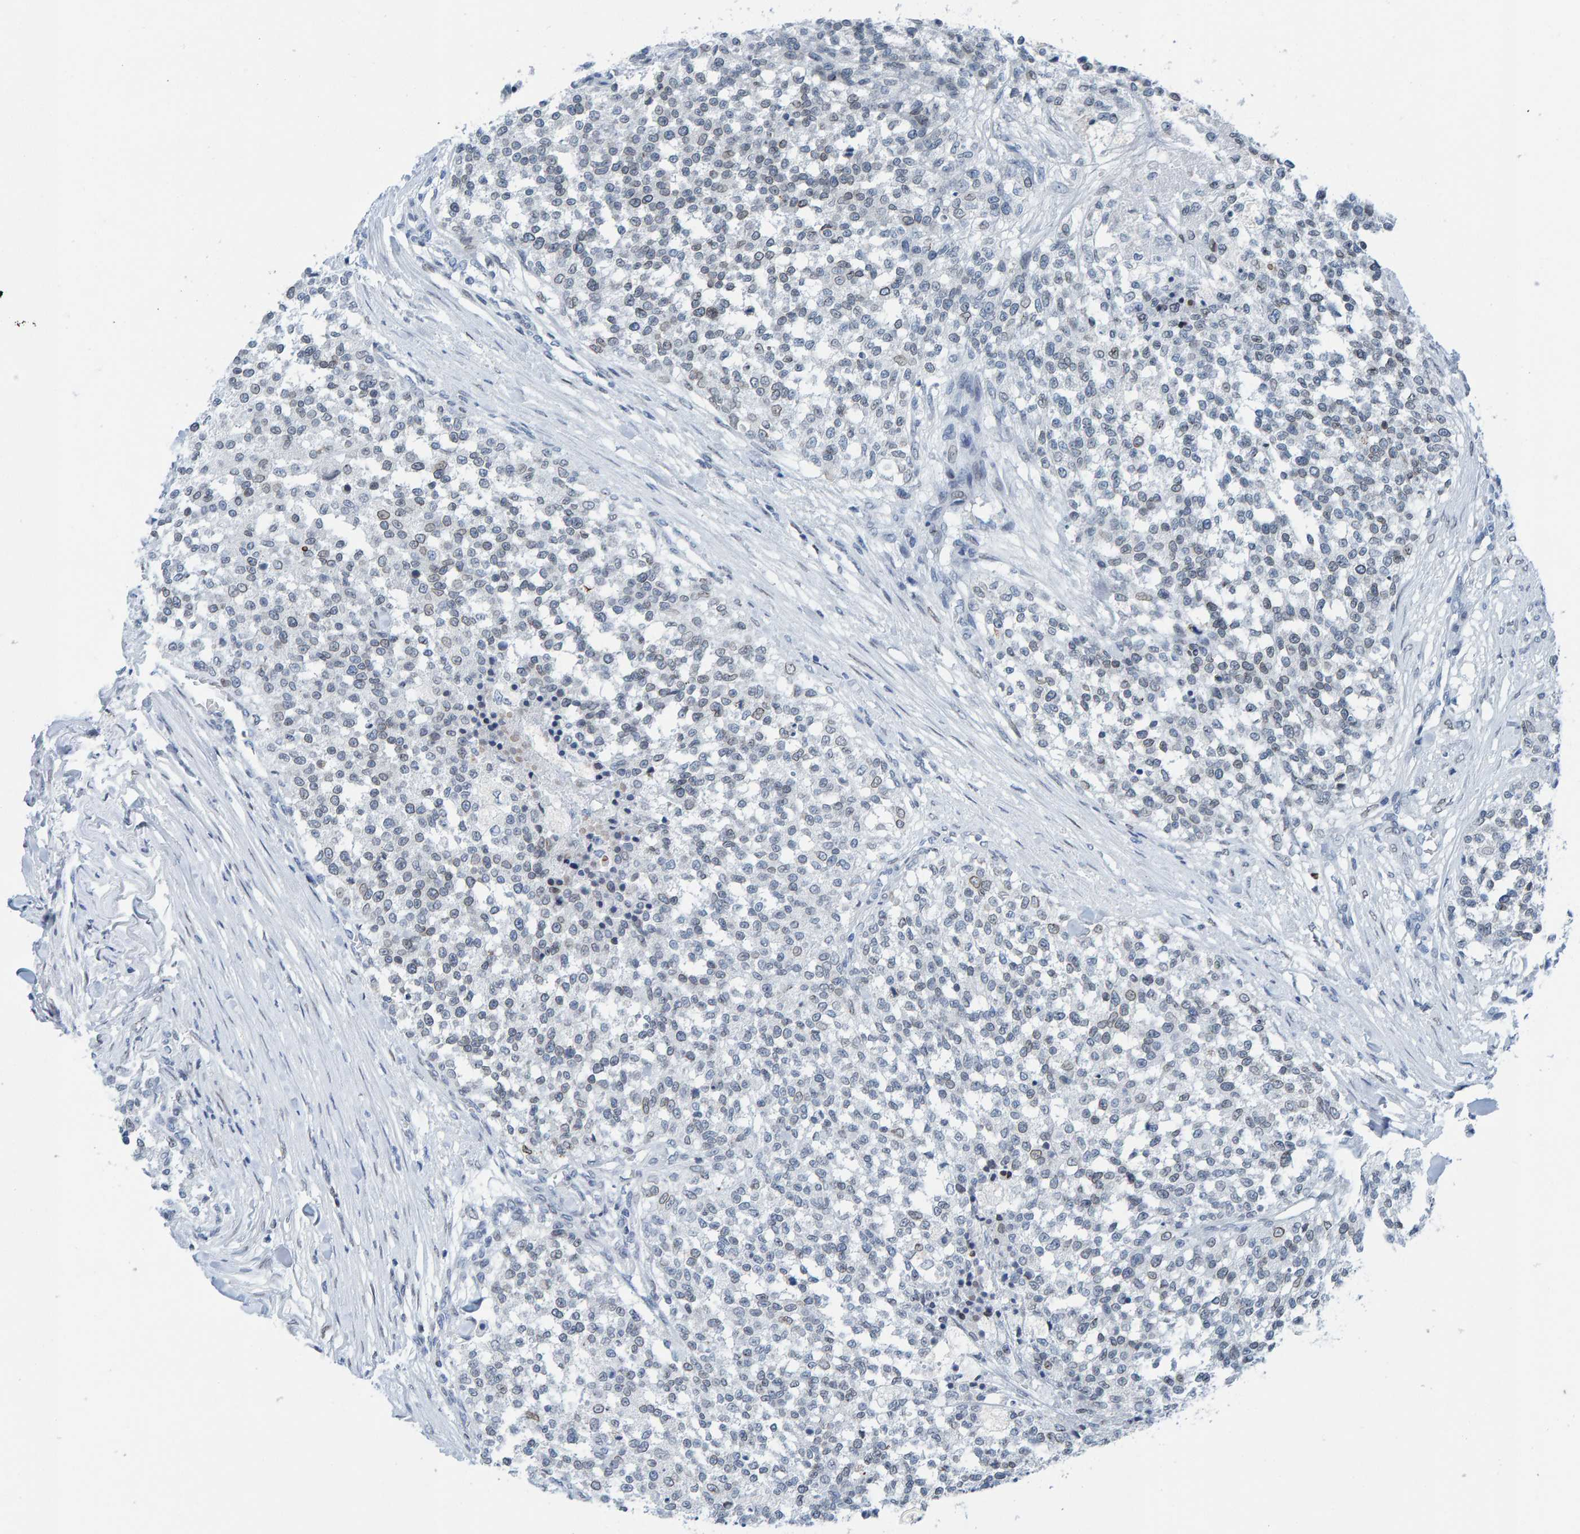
{"staining": {"intensity": "weak", "quantity": "<25%", "location": "cytoplasmic/membranous,nuclear"}, "tissue": "testis cancer", "cell_type": "Tumor cells", "image_type": "cancer", "snomed": [{"axis": "morphology", "description": "Seminoma, NOS"}, {"axis": "topography", "description": "Testis"}], "caption": "Tumor cells show no significant staining in seminoma (testis).", "gene": "LMNB2", "patient": {"sex": "male", "age": 59}}